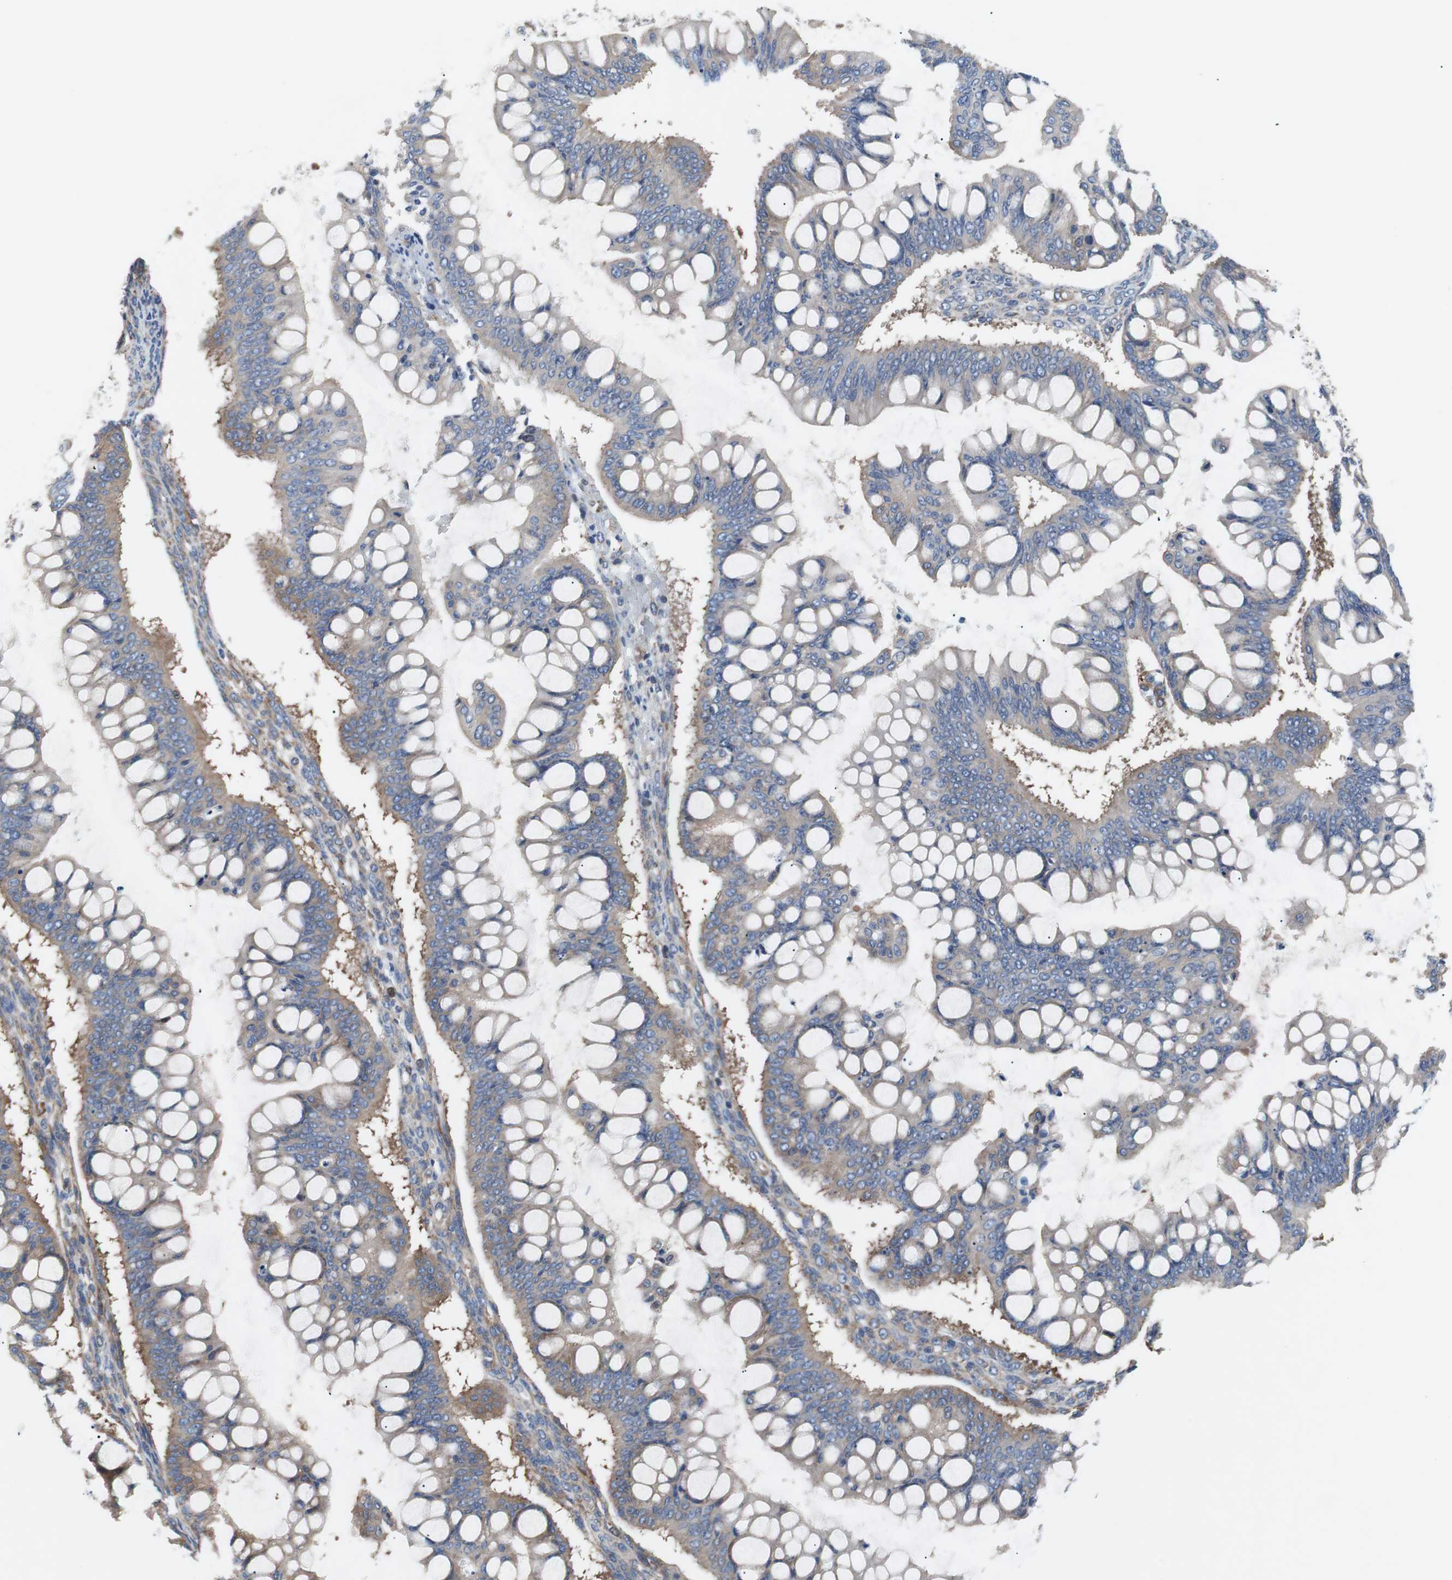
{"staining": {"intensity": "weak", "quantity": ">75%", "location": "cytoplasmic/membranous"}, "tissue": "ovarian cancer", "cell_type": "Tumor cells", "image_type": "cancer", "snomed": [{"axis": "morphology", "description": "Cystadenocarcinoma, mucinous, NOS"}, {"axis": "topography", "description": "Ovary"}], "caption": "A brown stain shows weak cytoplasmic/membranous positivity of a protein in human mucinous cystadenocarcinoma (ovarian) tumor cells. The protein of interest is stained brown, and the nuclei are stained in blue (DAB IHC with brightfield microscopy, high magnification).", "gene": "GYS1", "patient": {"sex": "female", "age": 73}}